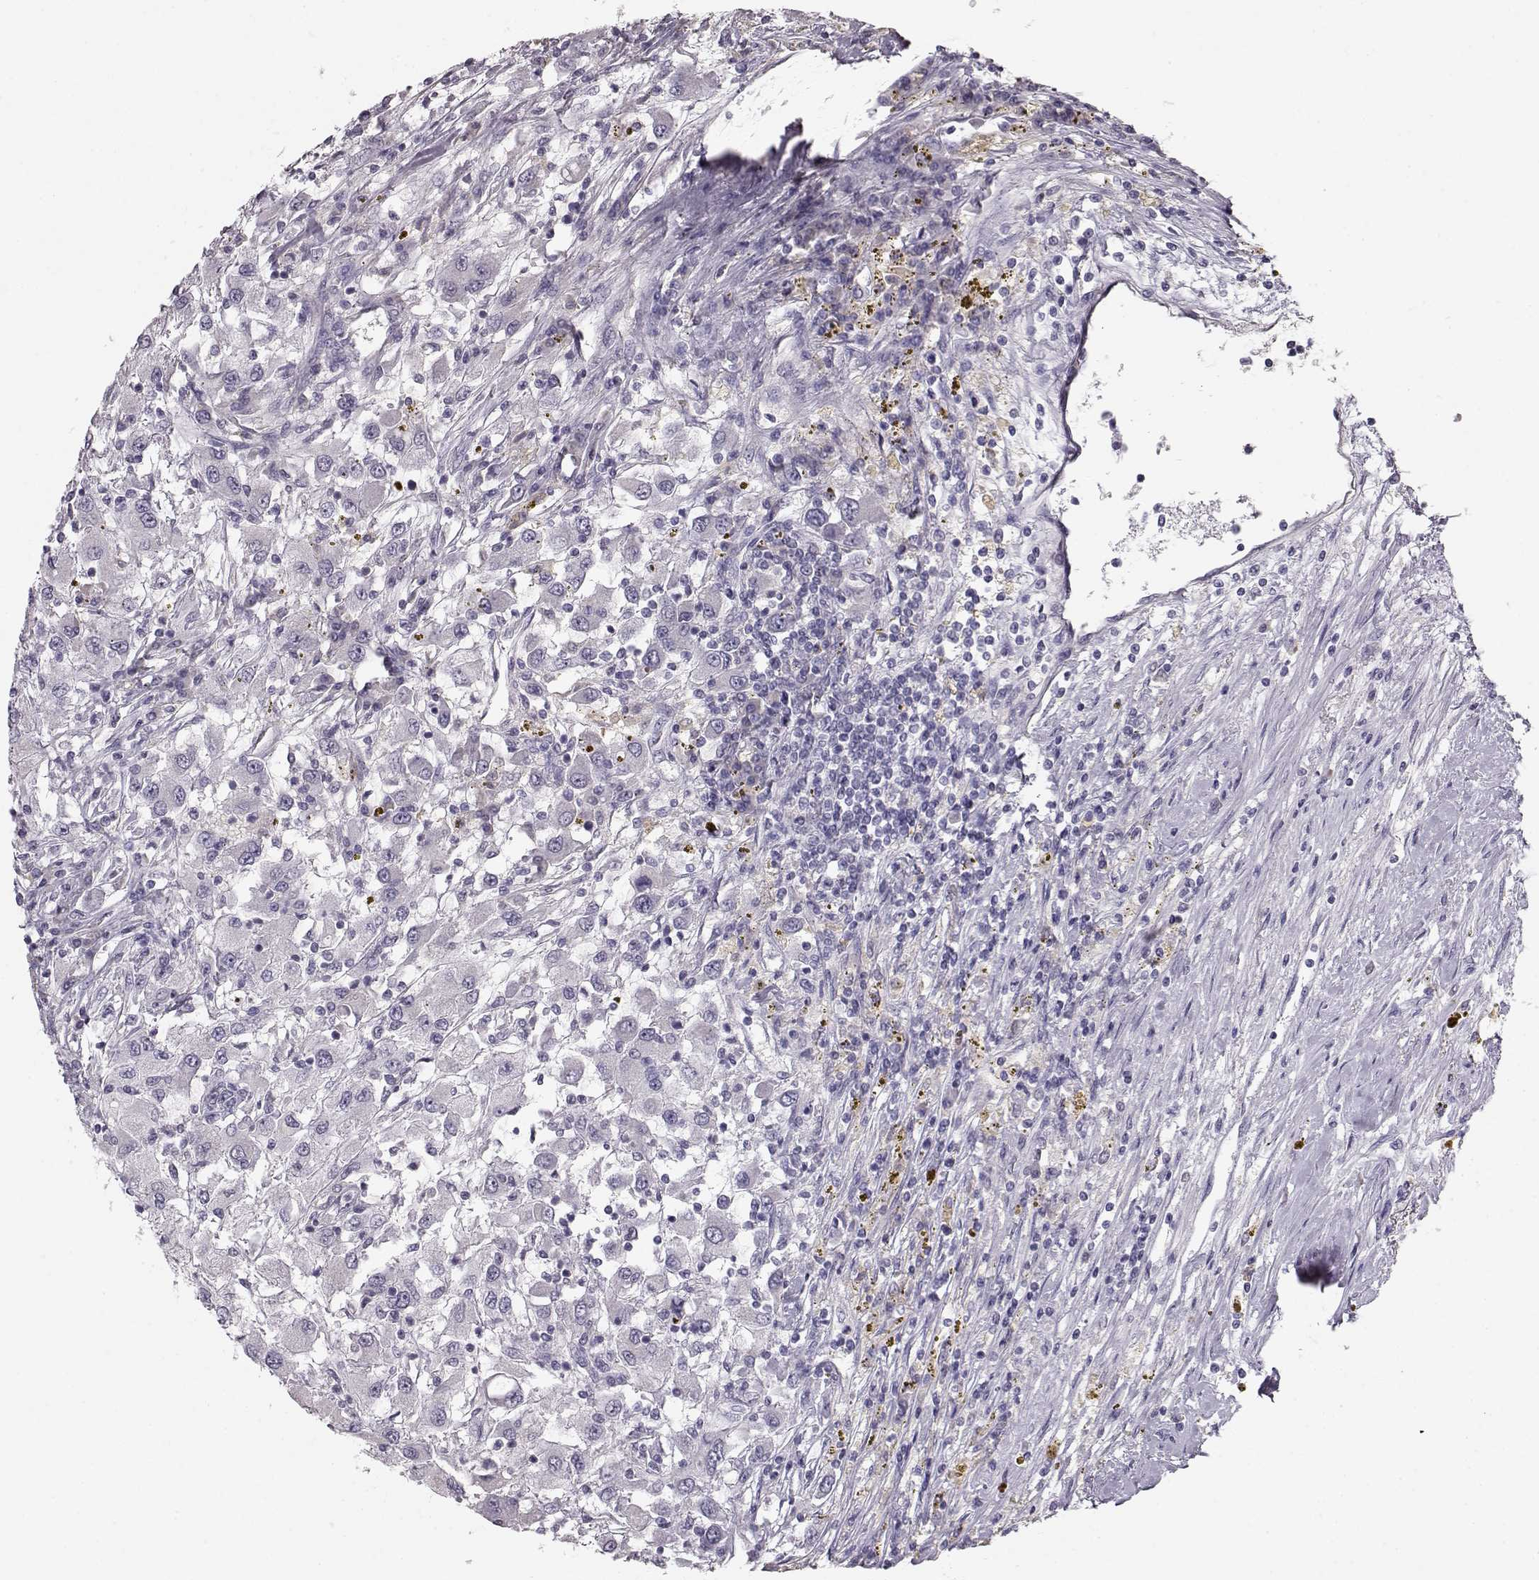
{"staining": {"intensity": "negative", "quantity": "none", "location": "none"}, "tissue": "renal cancer", "cell_type": "Tumor cells", "image_type": "cancer", "snomed": [{"axis": "morphology", "description": "Adenocarcinoma, NOS"}, {"axis": "topography", "description": "Kidney"}], "caption": "Human renal cancer (adenocarcinoma) stained for a protein using IHC exhibits no staining in tumor cells.", "gene": "BFSP2", "patient": {"sex": "female", "age": 67}}